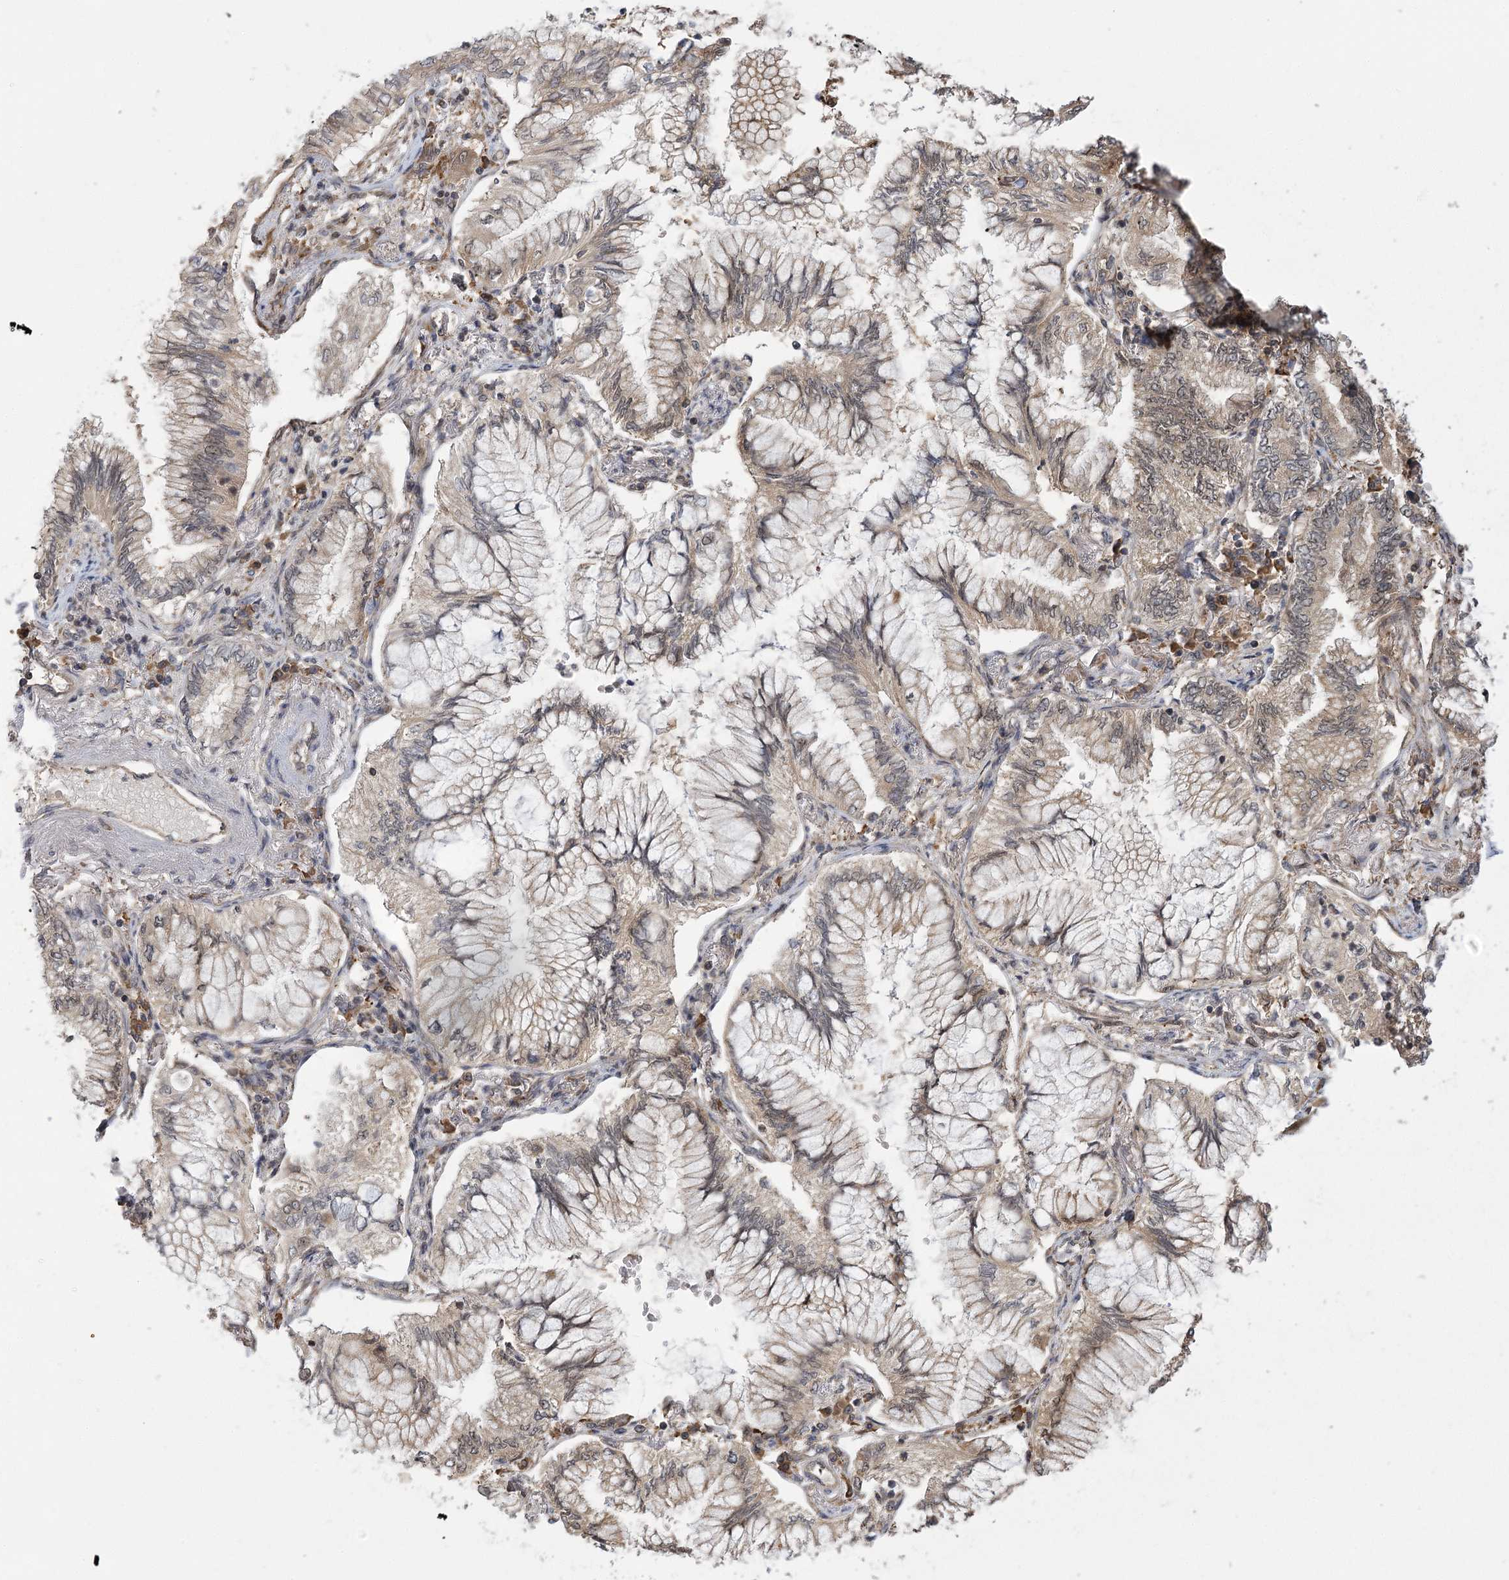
{"staining": {"intensity": "negative", "quantity": "none", "location": "none"}, "tissue": "lung cancer", "cell_type": "Tumor cells", "image_type": "cancer", "snomed": [{"axis": "morphology", "description": "Adenocarcinoma, NOS"}, {"axis": "topography", "description": "Lung"}], "caption": "IHC image of neoplastic tissue: human adenocarcinoma (lung) stained with DAB demonstrates no significant protein positivity in tumor cells.", "gene": "SERGEF", "patient": {"sex": "female", "age": 70}}